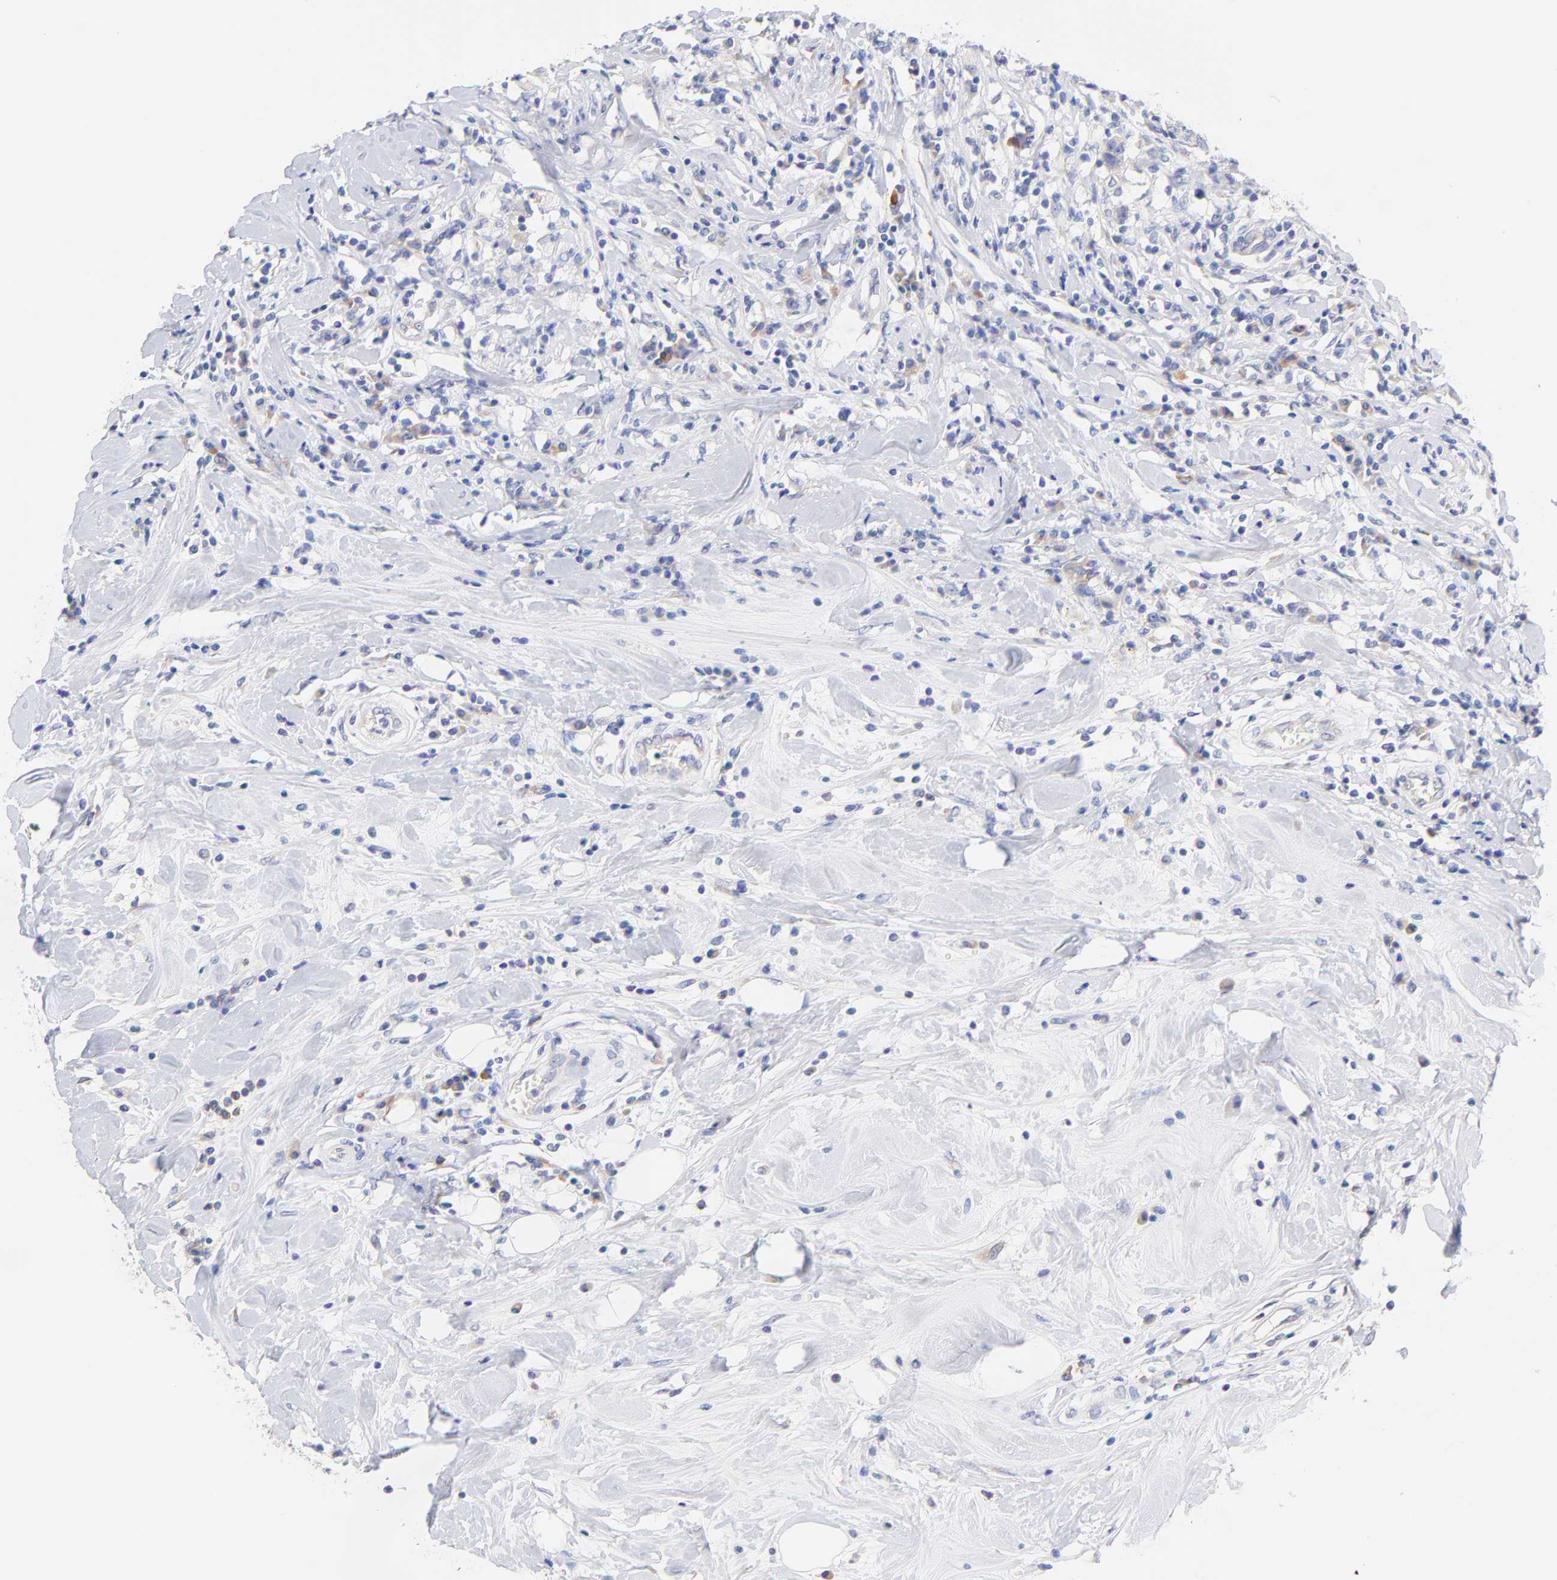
{"staining": {"intensity": "negative", "quantity": "none", "location": "none"}, "tissue": "breast cancer", "cell_type": "Tumor cells", "image_type": "cancer", "snomed": [{"axis": "morphology", "description": "Duct carcinoma"}, {"axis": "topography", "description": "Breast"}], "caption": "Tumor cells are negative for brown protein staining in breast cancer (invasive ductal carcinoma).", "gene": "TNFRSF13C", "patient": {"sex": "female", "age": 27}}